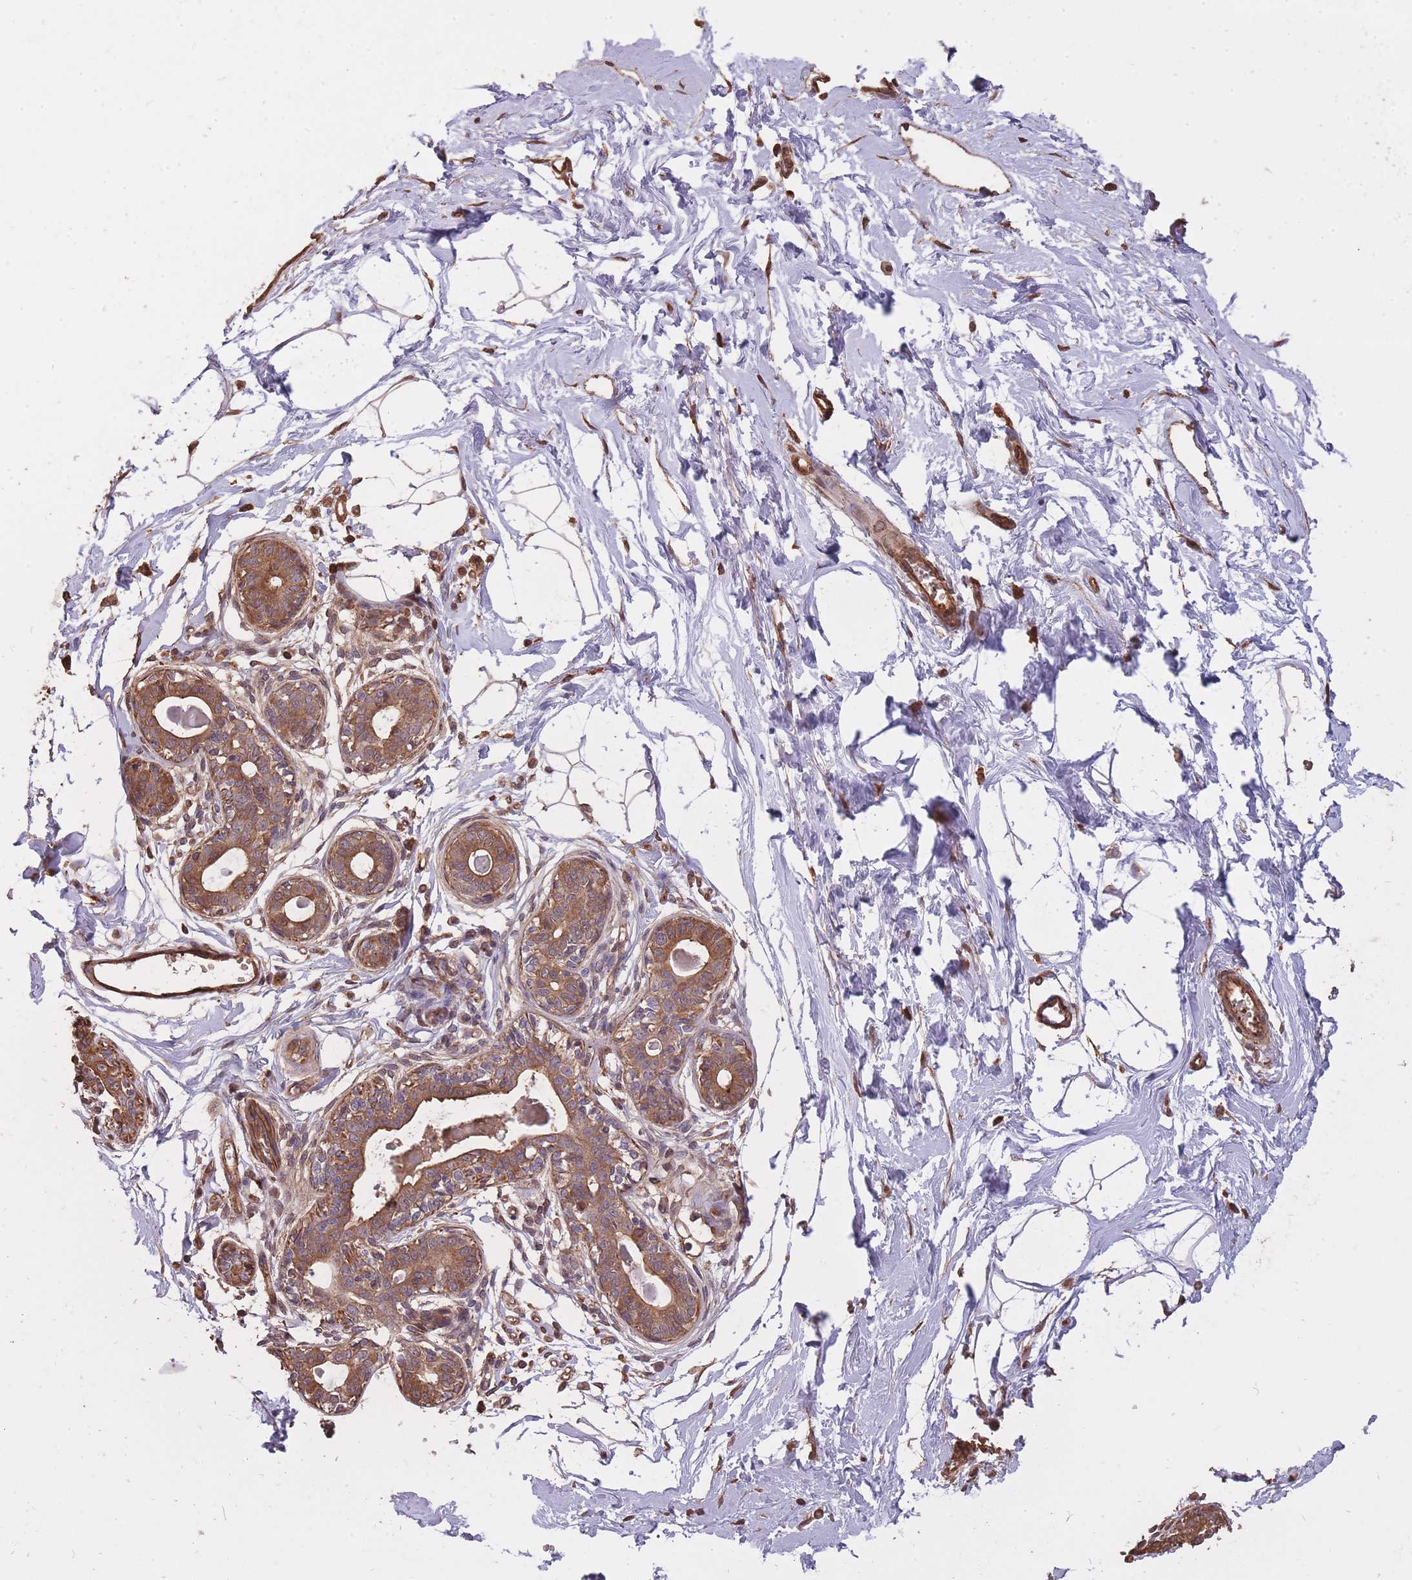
{"staining": {"intensity": "negative", "quantity": "none", "location": "none"}, "tissue": "breast", "cell_type": "Adipocytes", "image_type": "normal", "snomed": [{"axis": "morphology", "description": "Normal tissue, NOS"}, {"axis": "topography", "description": "Breast"}], "caption": "High magnification brightfield microscopy of benign breast stained with DAB (3,3'-diaminobenzidine) (brown) and counterstained with hematoxylin (blue): adipocytes show no significant staining. (Stains: DAB (3,3'-diaminobenzidine) immunohistochemistry with hematoxylin counter stain, Microscopy: brightfield microscopy at high magnification).", "gene": "ARMH3", "patient": {"sex": "female", "age": 45}}